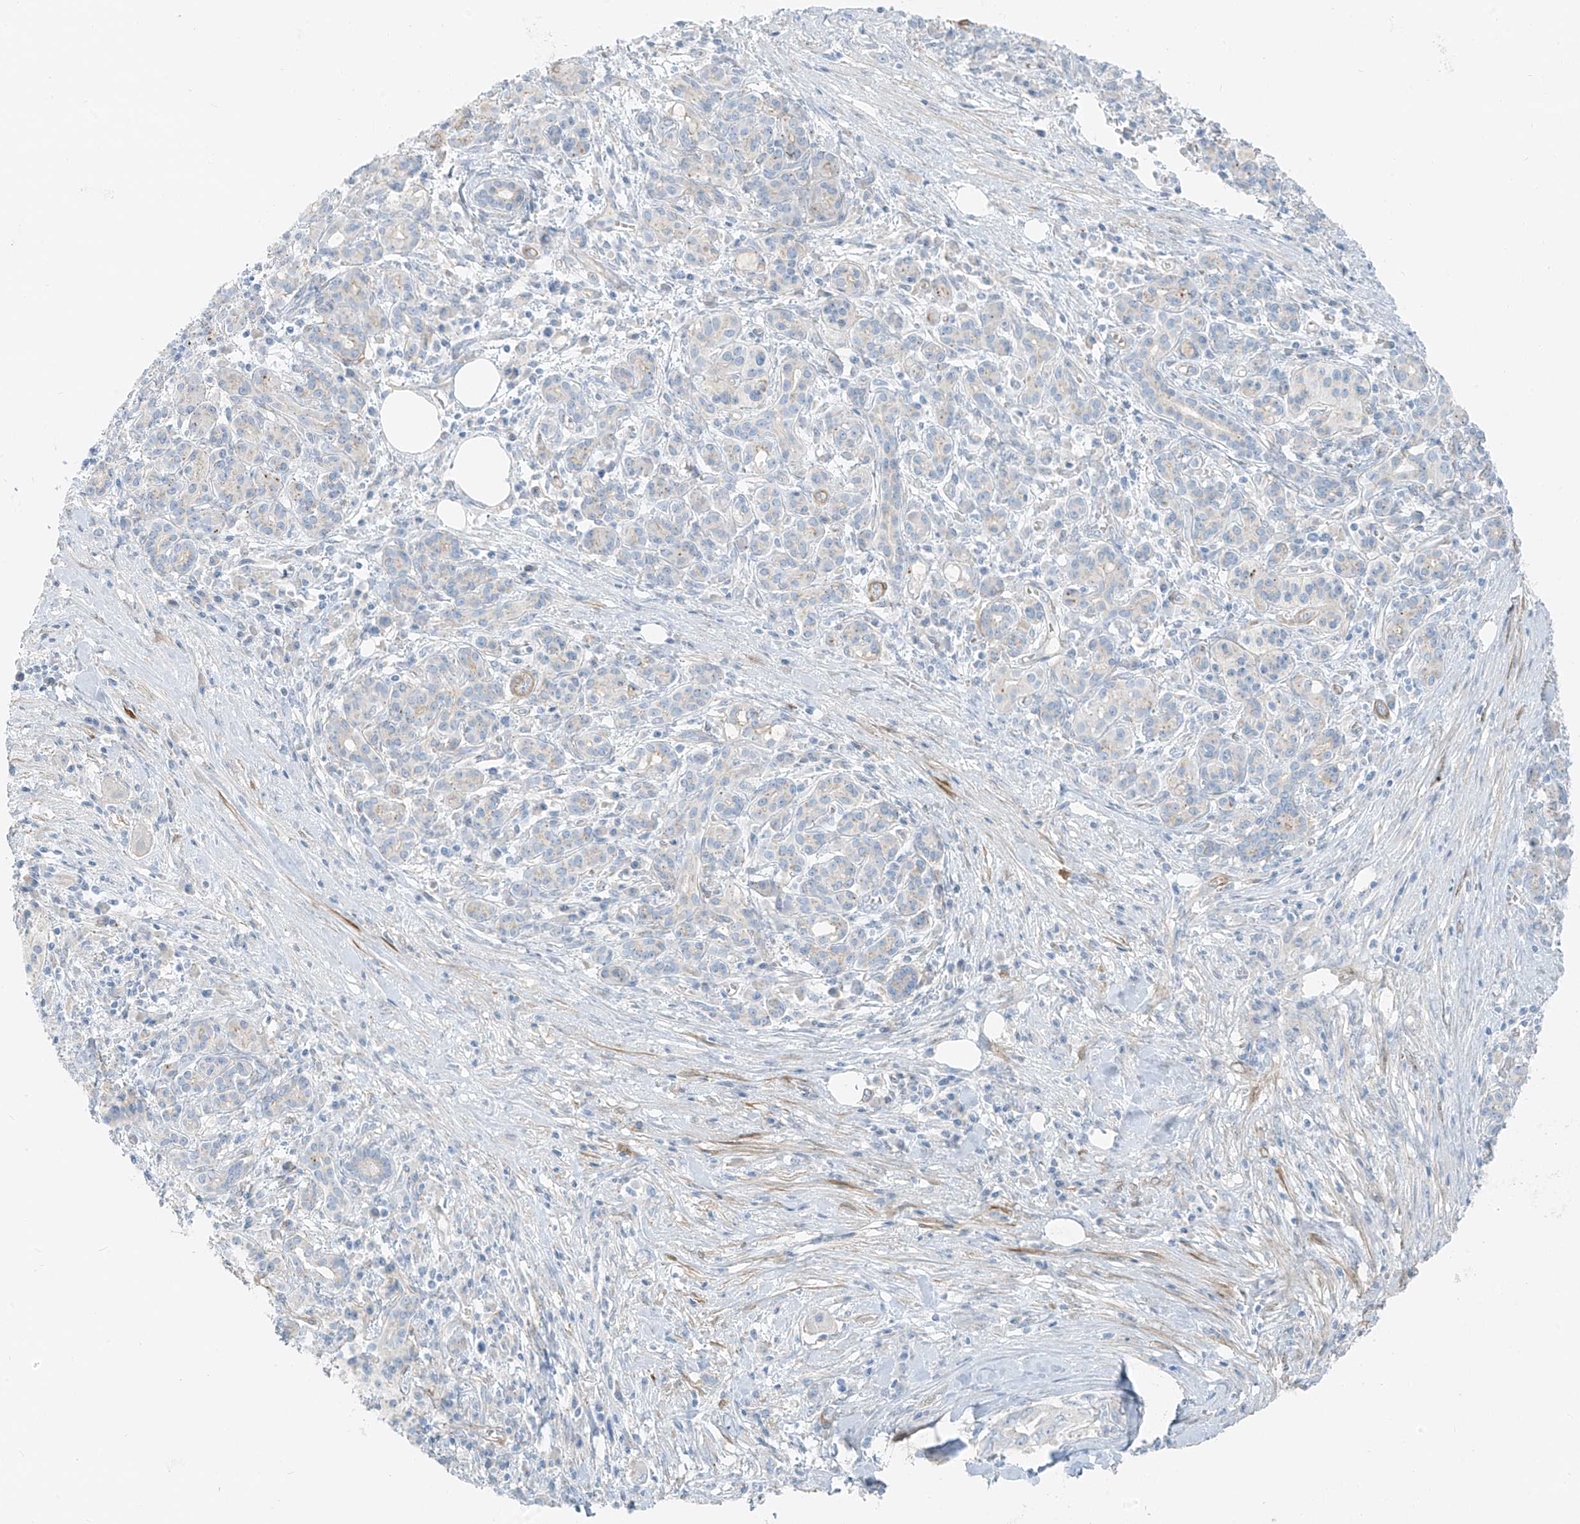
{"staining": {"intensity": "negative", "quantity": "none", "location": "none"}, "tissue": "pancreatic cancer", "cell_type": "Tumor cells", "image_type": "cancer", "snomed": [{"axis": "morphology", "description": "Adenocarcinoma, NOS"}, {"axis": "topography", "description": "Pancreas"}], "caption": "A histopathology image of pancreatic cancer stained for a protein displays no brown staining in tumor cells.", "gene": "SMCP", "patient": {"sex": "female", "age": 73}}